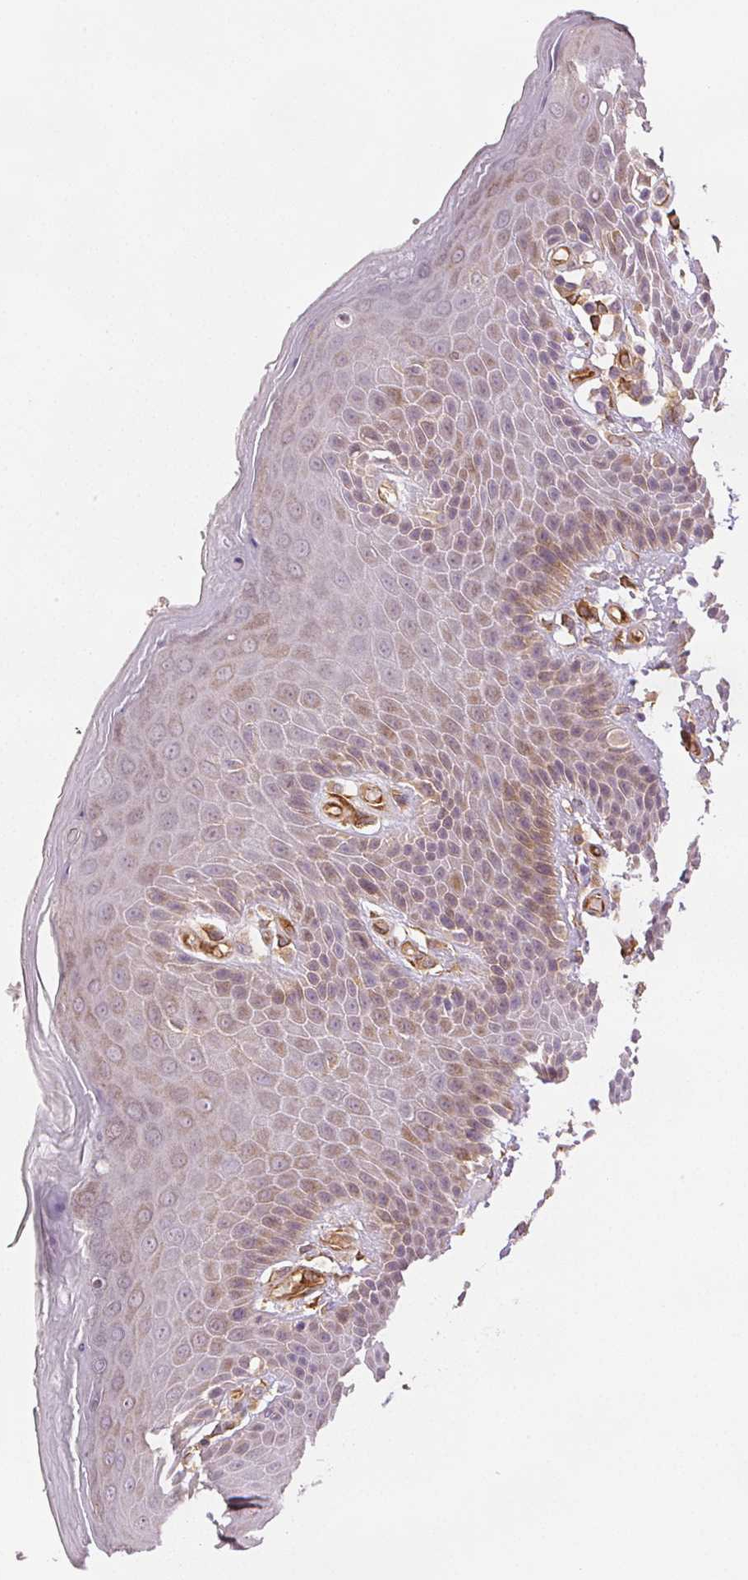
{"staining": {"intensity": "moderate", "quantity": "<25%", "location": "cytoplasmic/membranous"}, "tissue": "skin", "cell_type": "Epidermal cells", "image_type": "normal", "snomed": [{"axis": "morphology", "description": "Normal tissue, NOS"}, {"axis": "topography", "description": "Anal"}, {"axis": "topography", "description": "Peripheral nerve tissue"}], "caption": "A low amount of moderate cytoplasmic/membranous expression is appreciated in about <25% of epidermal cells in unremarkable skin. (Brightfield microscopy of DAB IHC at high magnification).", "gene": "DIAPH2", "patient": {"sex": "male", "age": 51}}